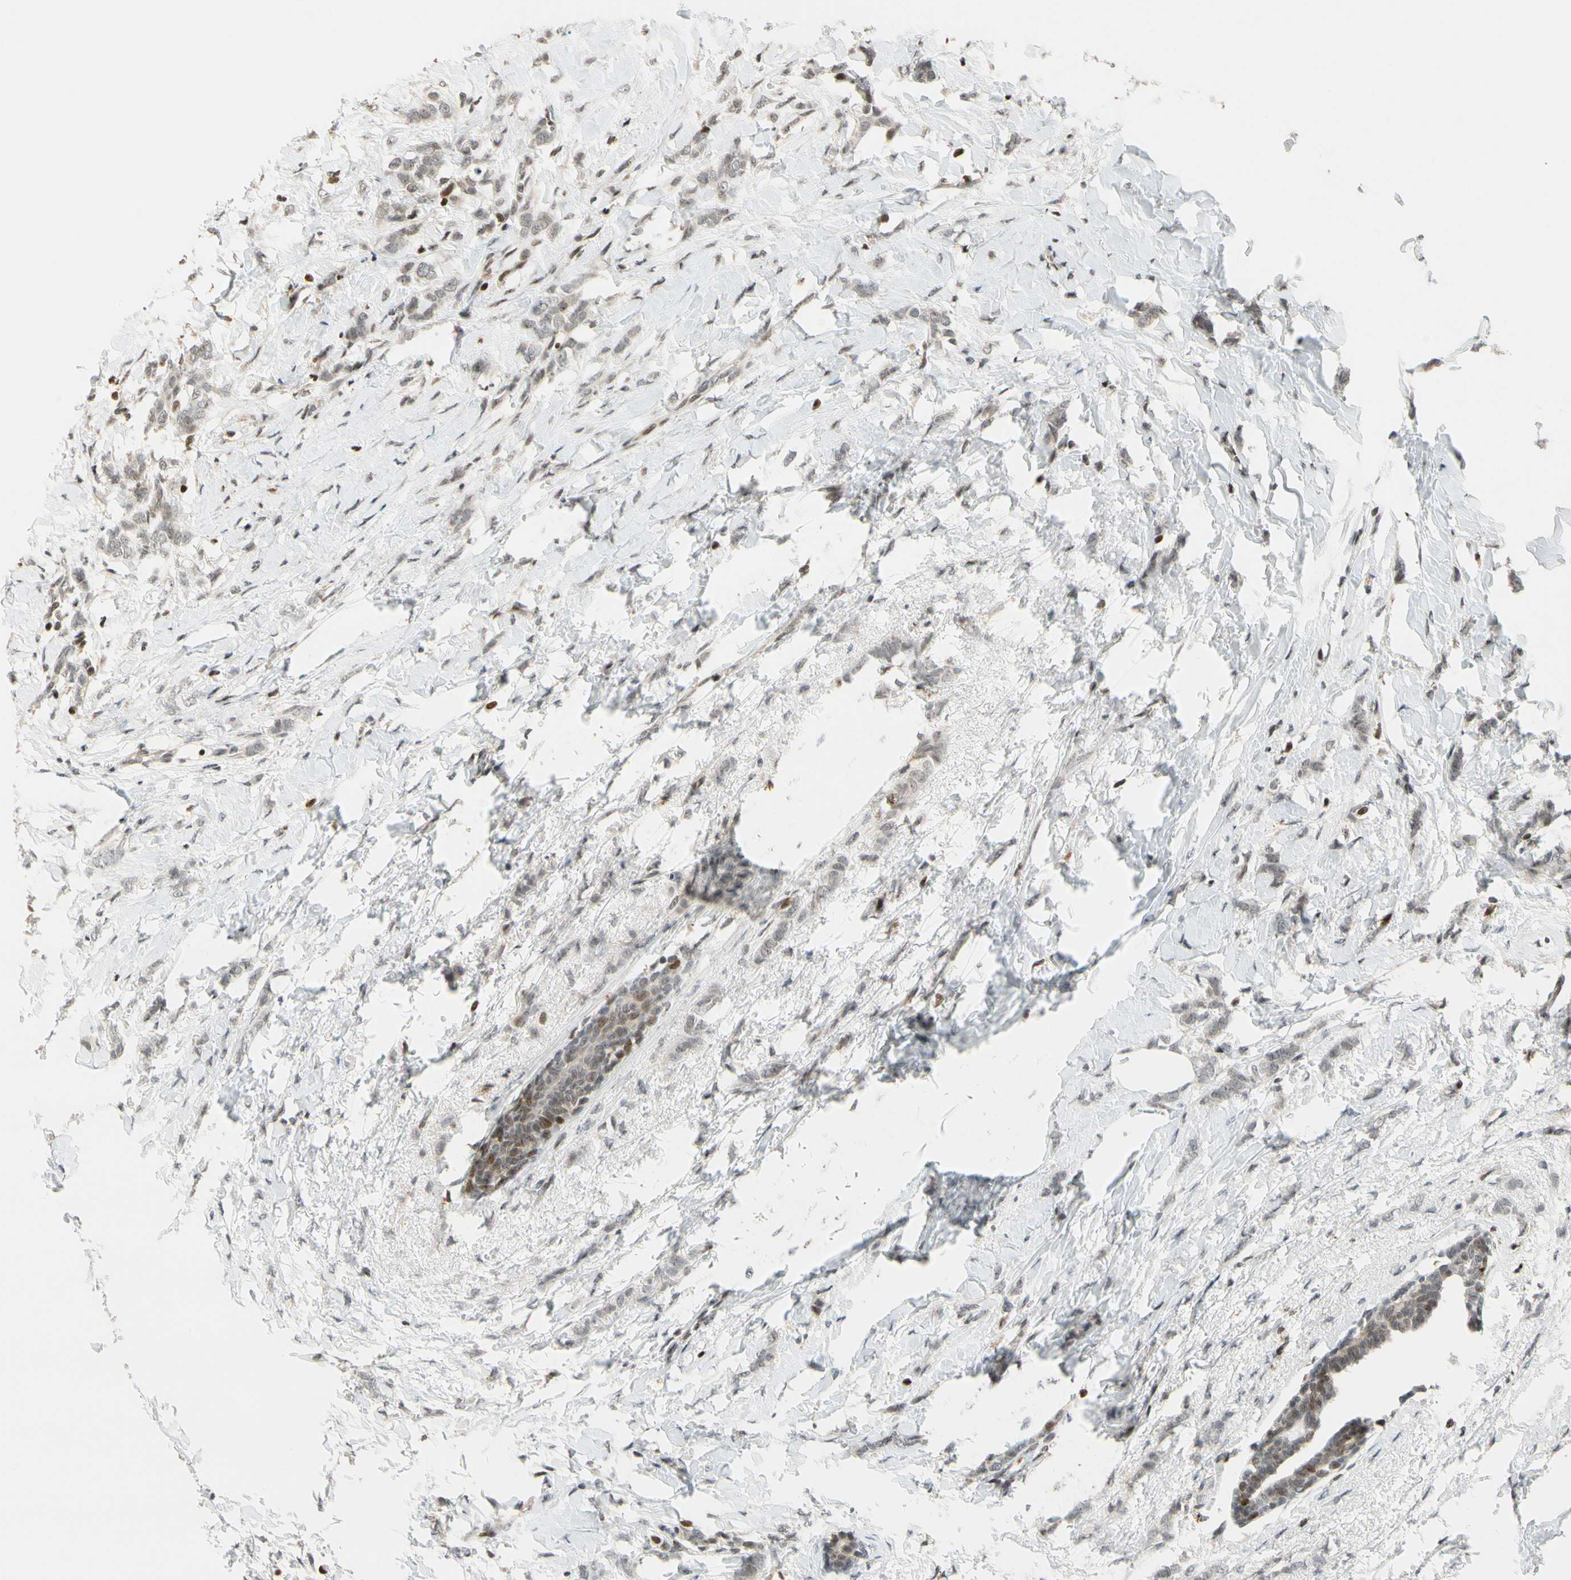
{"staining": {"intensity": "negative", "quantity": "none", "location": "none"}, "tissue": "breast cancer", "cell_type": "Tumor cells", "image_type": "cancer", "snomed": [{"axis": "morphology", "description": "Lobular carcinoma, in situ"}, {"axis": "morphology", "description": "Lobular carcinoma"}, {"axis": "topography", "description": "Breast"}], "caption": "High magnification brightfield microscopy of breast cancer stained with DAB (brown) and counterstained with hematoxylin (blue): tumor cells show no significant expression.", "gene": "CDK7", "patient": {"sex": "female", "age": 41}}